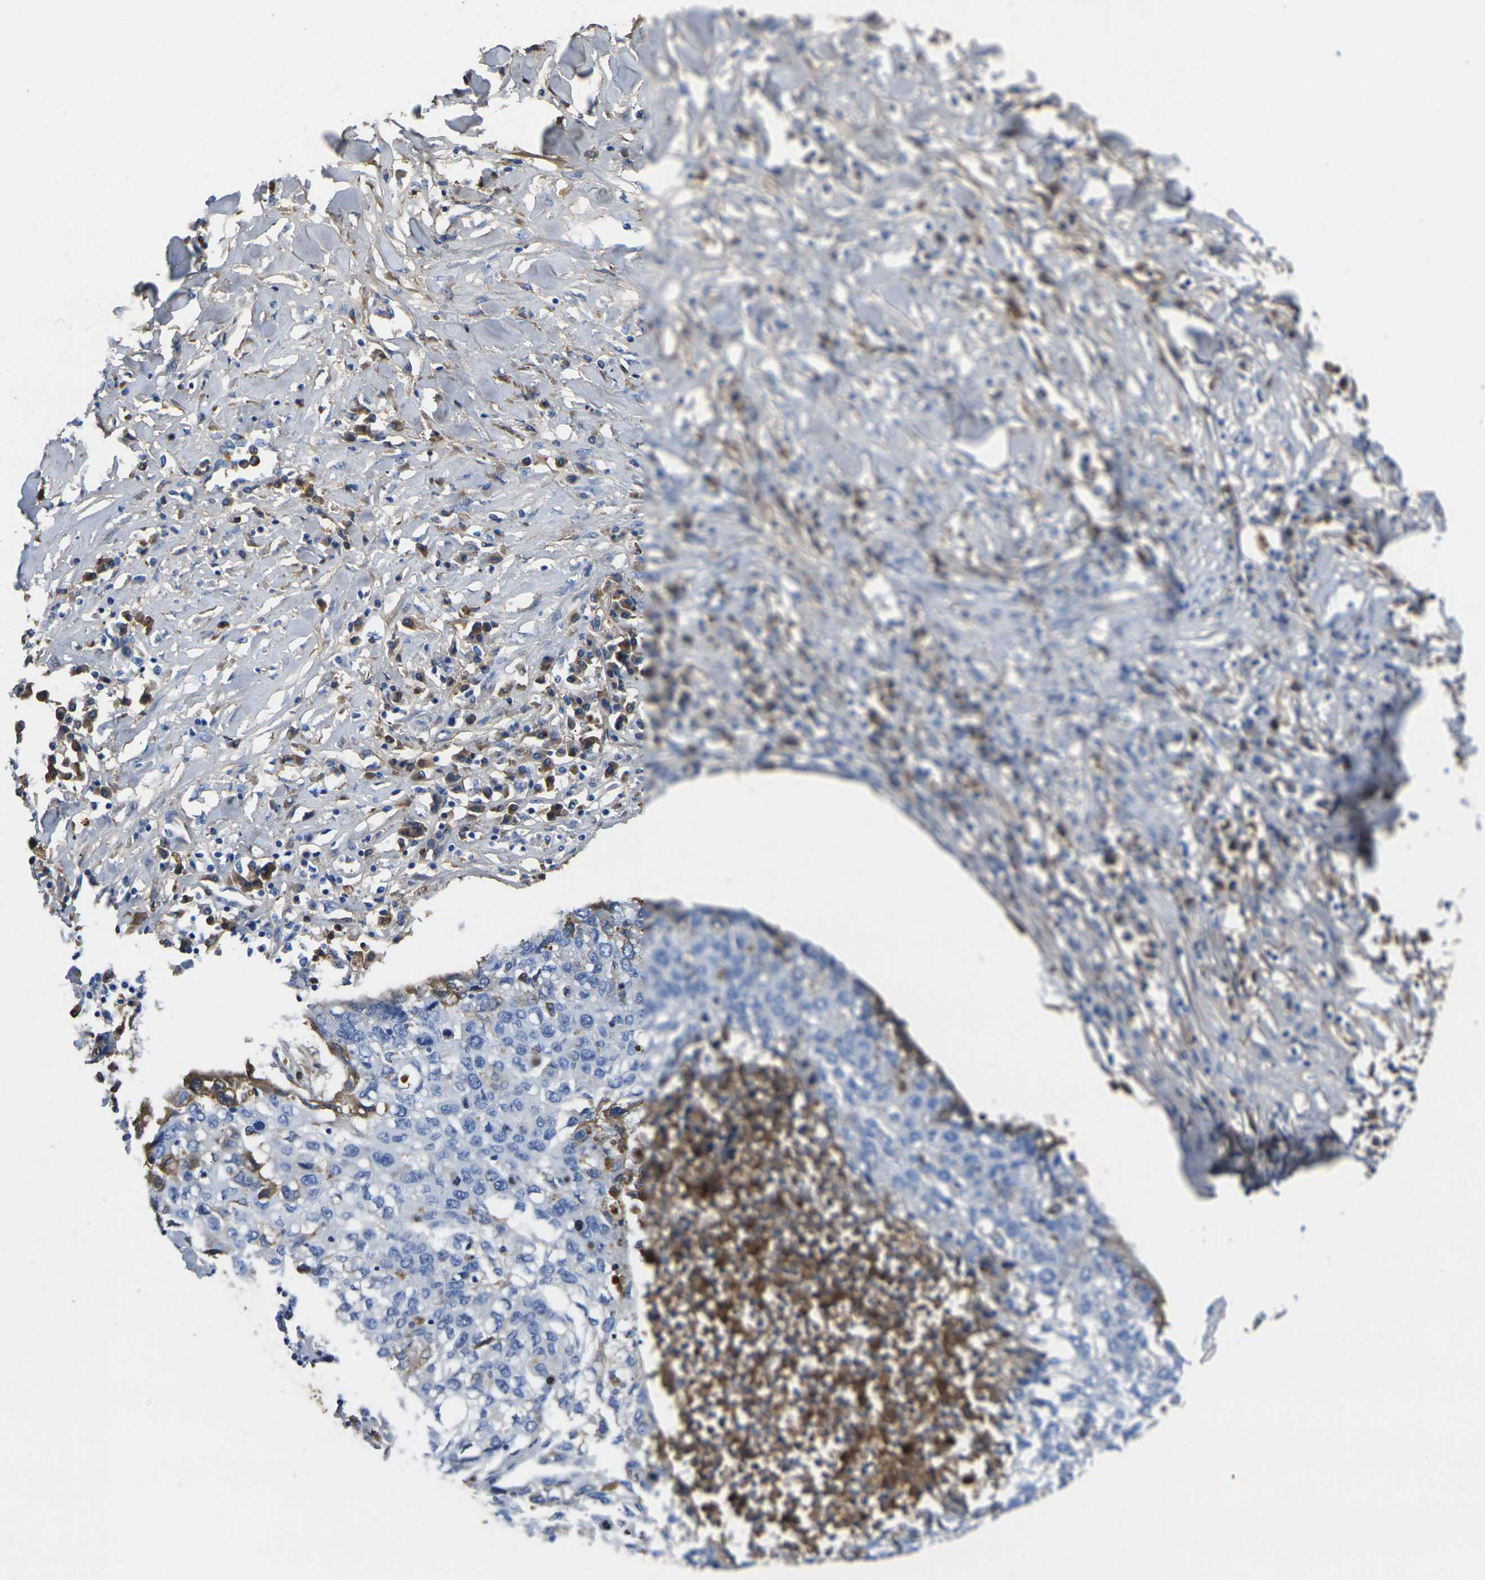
{"staining": {"intensity": "moderate", "quantity": "<25%", "location": "cytoplasmic/membranous"}, "tissue": "lung cancer", "cell_type": "Tumor cells", "image_type": "cancer", "snomed": [{"axis": "morphology", "description": "Squamous cell carcinoma, NOS"}, {"axis": "topography", "description": "Lung"}], "caption": "Tumor cells exhibit moderate cytoplasmic/membranous staining in about <25% of cells in lung squamous cell carcinoma.", "gene": "GREM2", "patient": {"sex": "female", "age": 63}}